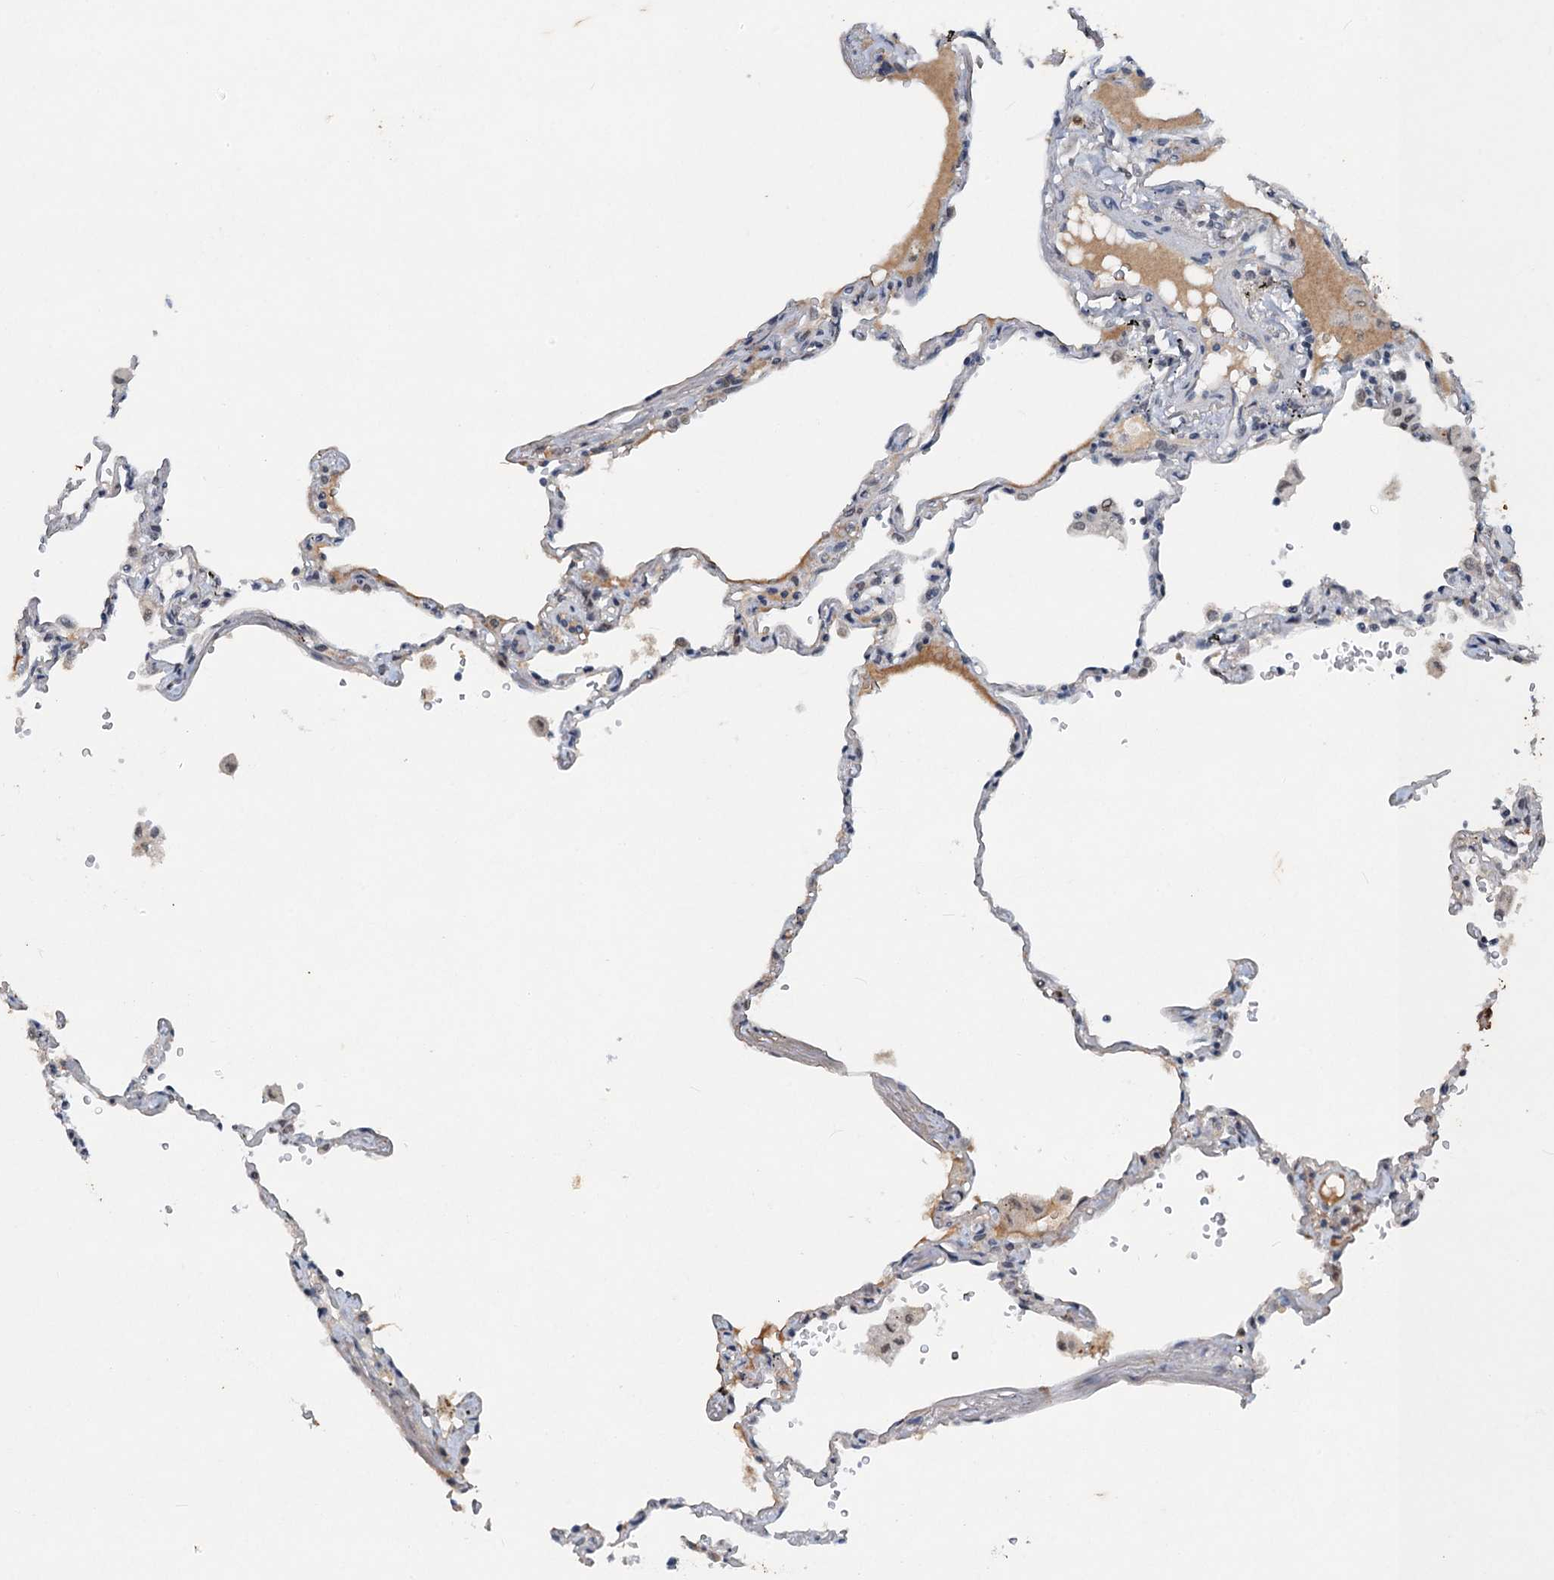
{"staining": {"intensity": "negative", "quantity": "none", "location": "none"}, "tissue": "lung", "cell_type": "Alveolar cells", "image_type": "normal", "snomed": [{"axis": "morphology", "description": "Normal tissue, NOS"}, {"axis": "topography", "description": "Lung"}], "caption": "Immunohistochemical staining of benign human lung shows no significant staining in alveolar cells. Nuclei are stained in blue.", "gene": "CSTF3", "patient": {"sex": "female", "age": 67}}